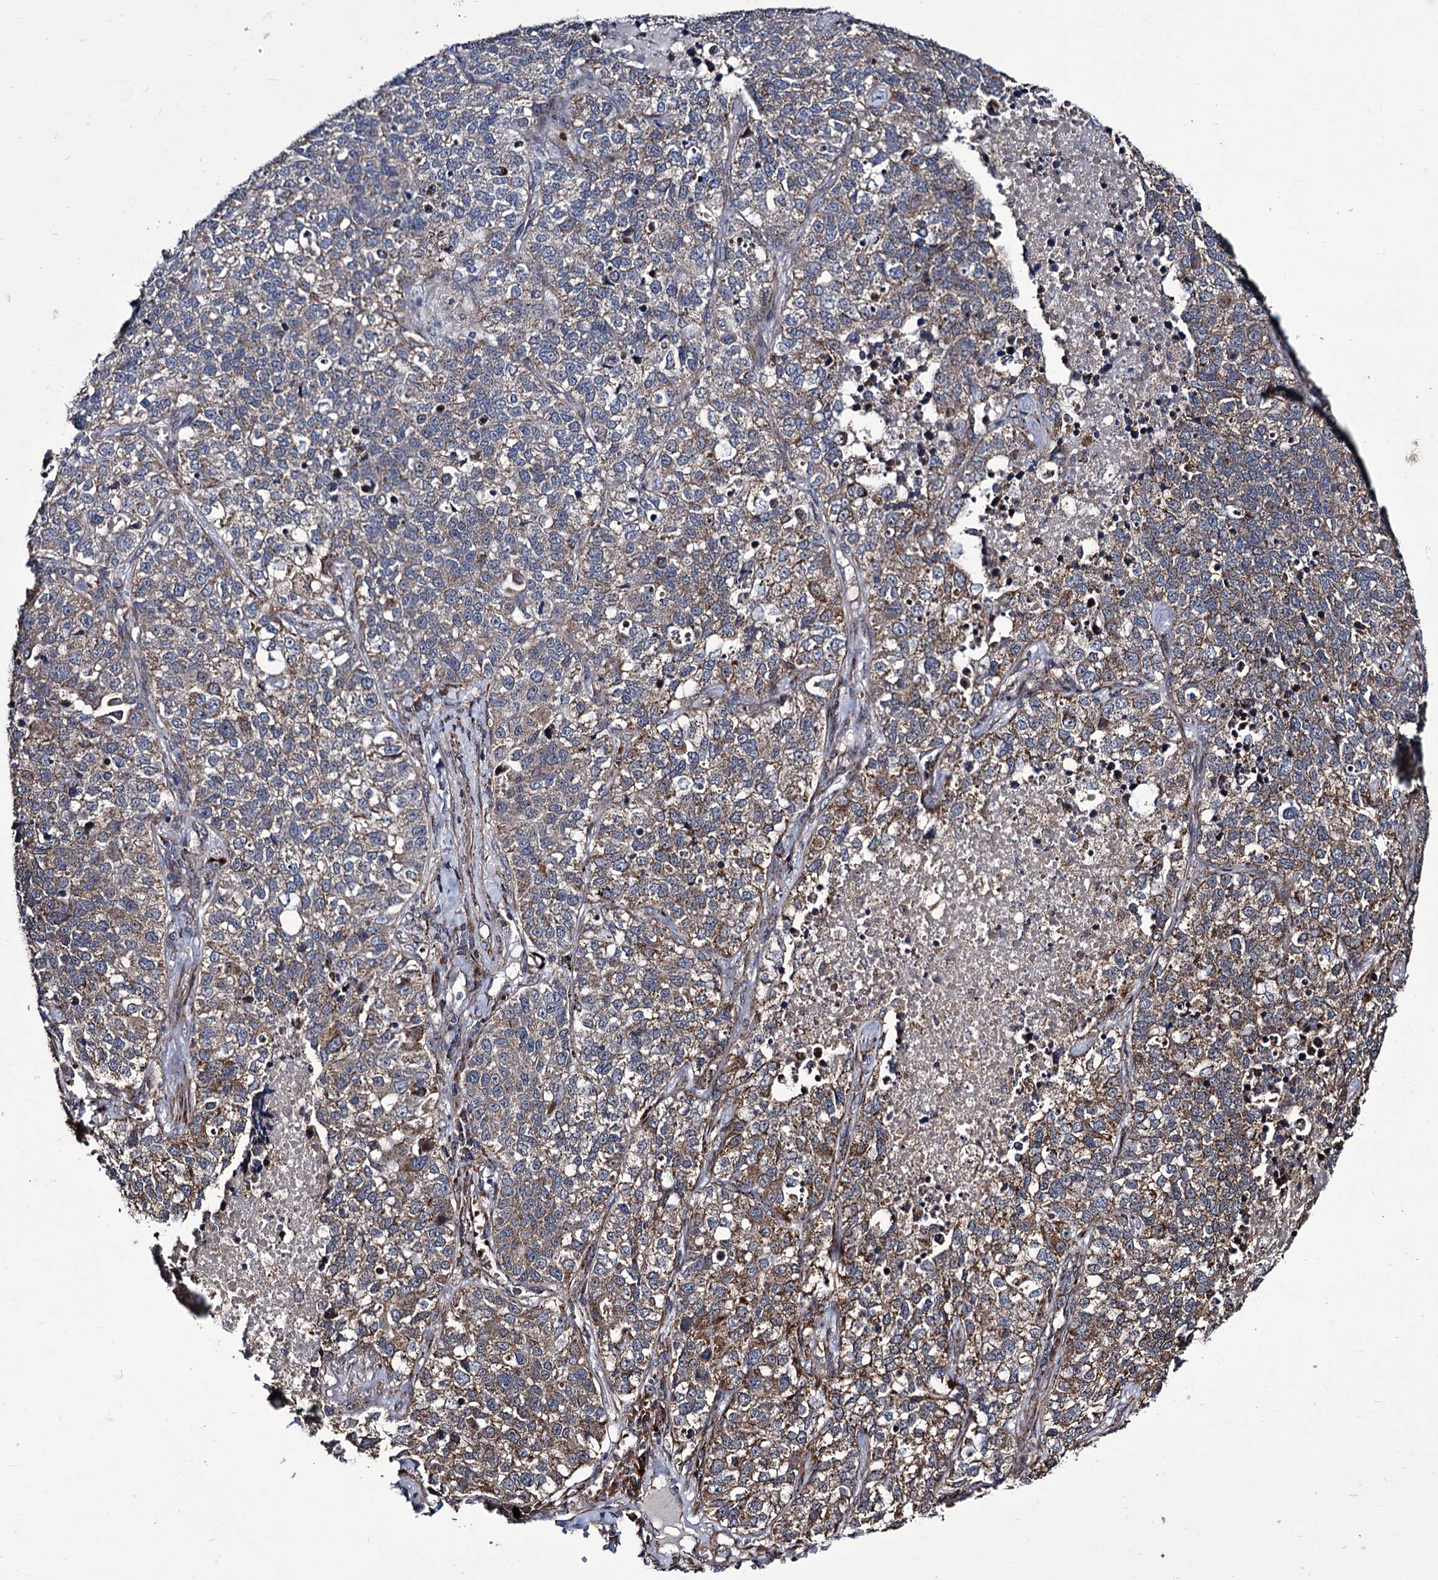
{"staining": {"intensity": "moderate", "quantity": "25%-75%", "location": "cytoplasmic/membranous"}, "tissue": "lung cancer", "cell_type": "Tumor cells", "image_type": "cancer", "snomed": [{"axis": "morphology", "description": "Adenocarcinoma, NOS"}, {"axis": "topography", "description": "Lung"}], "caption": "Human adenocarcinoma (lung) stained for a protein (brown) shows moderate cytoplasmic/membranous positive positivity in about 25%-75% of tumor cells.", "gene": "TUBGCP5", "patient": {"sex": "male", "age": 49}}